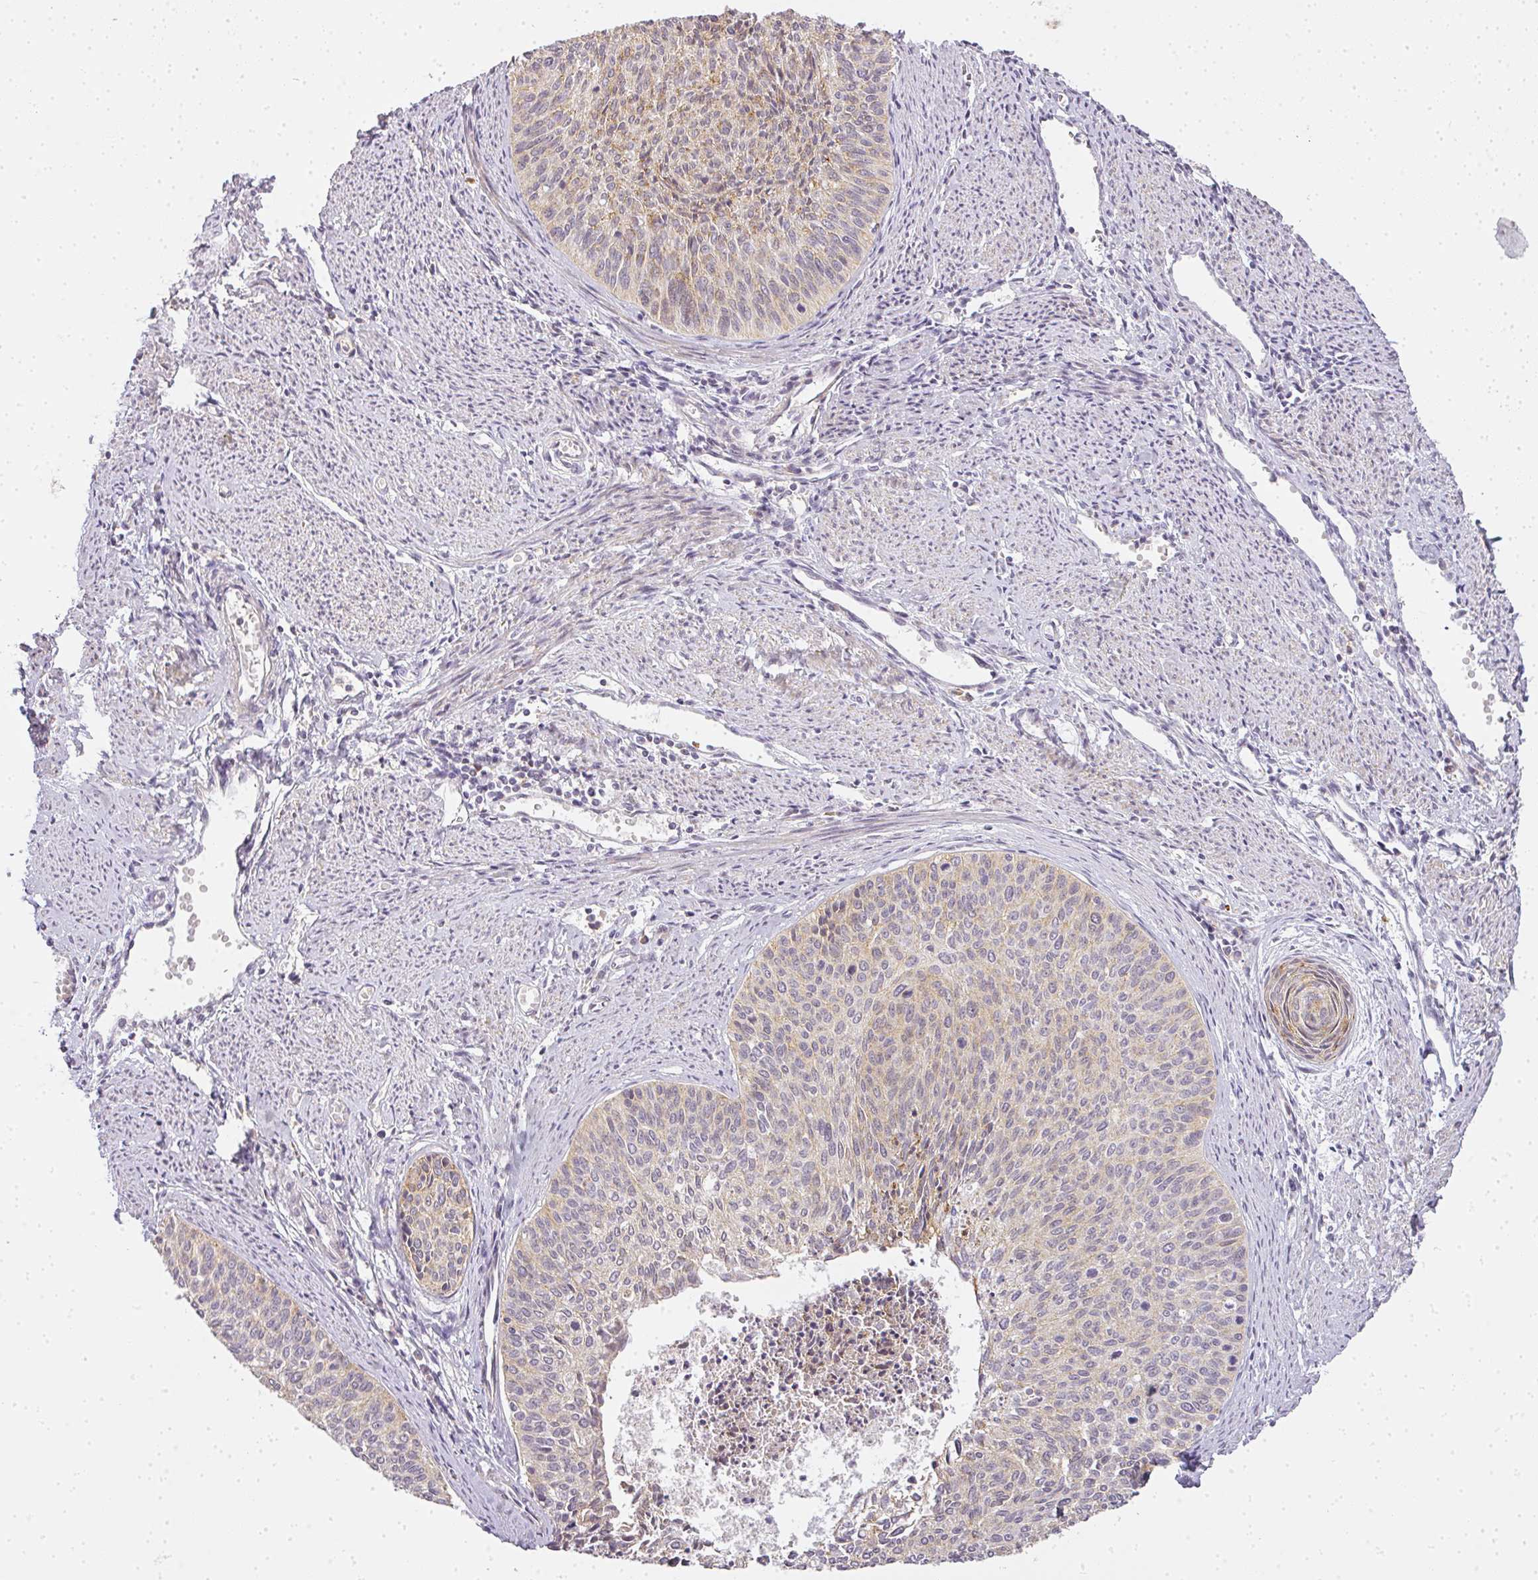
{"staining": {"intensity": "weak", "quantity": "25%-75%", "location": "cytoplasmic/membranous"}, "tissue": "cervical cancer", "cell_type": "Tumor cells", "image_type": "cancer", "snomed": [{"axis": "morphology", "description": "Squamous cell carcinoma, NOS"}, {"axis": "topography", "description": "Cervix"}], "caption": "IHC of squamous cell carcinoma (cervical) shows low levels of weak cytoplasmic/membranous staining in about 25%-75% of tumor cells. The protein is stained brown, and the nuclei are stained in blue (DAB (3,3'-diaminobenzidine) IHC with brightfield microscopy, high magnification).", "gene": "MED19", "patient": {"sex": "female", "age": 55}}